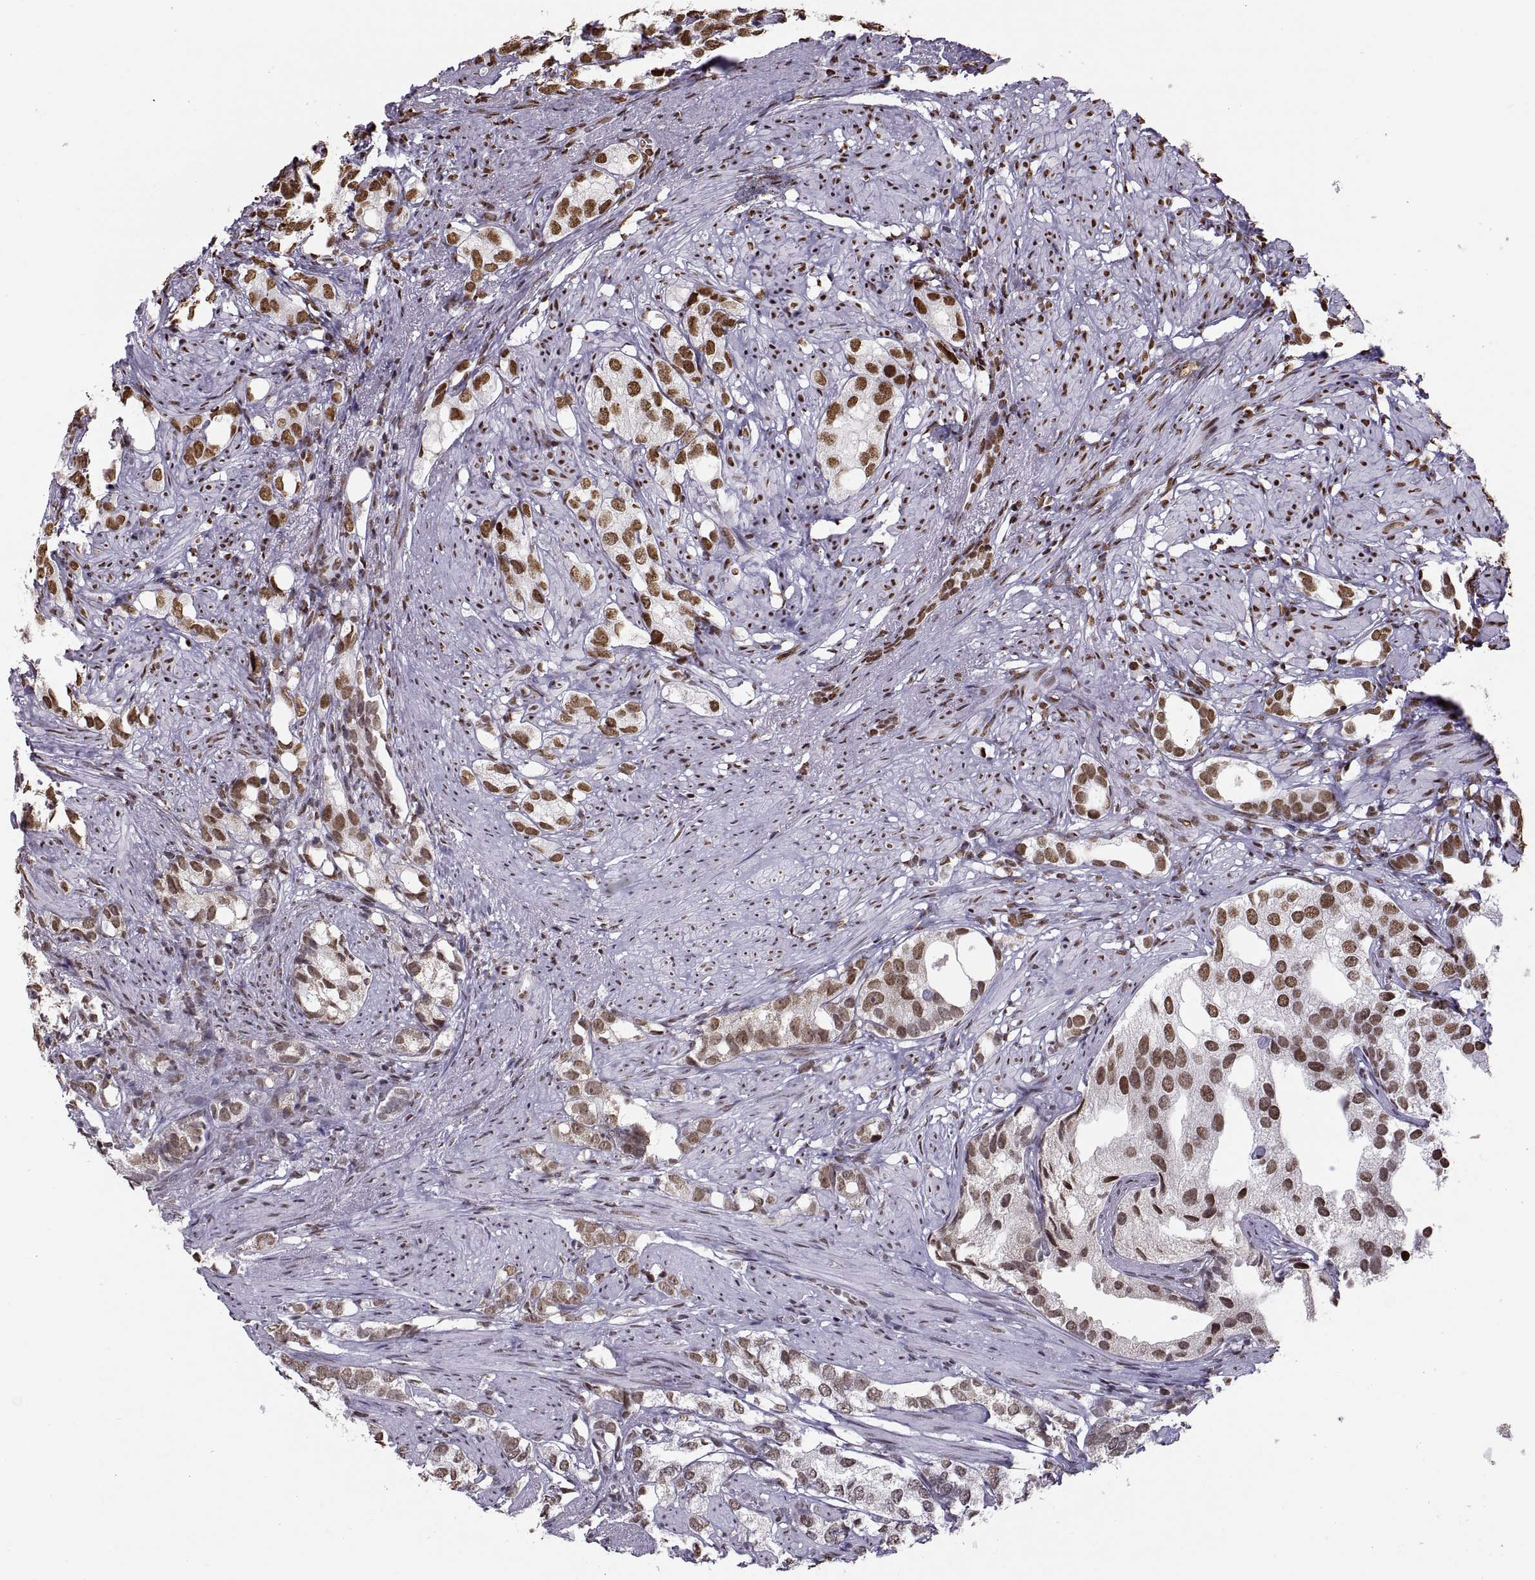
{"staining": {"intensity": "moderate", "quantity": ">75%", "location": "nuclear"}, "tissue": "prostate cancer", "cell_type": "Tumor cells", "image_type": "cancer", "snomed": [{"axis": "morphology", "description": "Adenocarcinoma, High grade"}, {"axis": "topography", "description": "Prostate"}], "caption": "Moderate nuclear positivity for a protein is identified in about >75% of tumor cells of prostate cancer (adenocarcinoma (high-grade)) using IHC.", "gene": "SNAI1", "patient": {"sex": "male", "age": 82}}